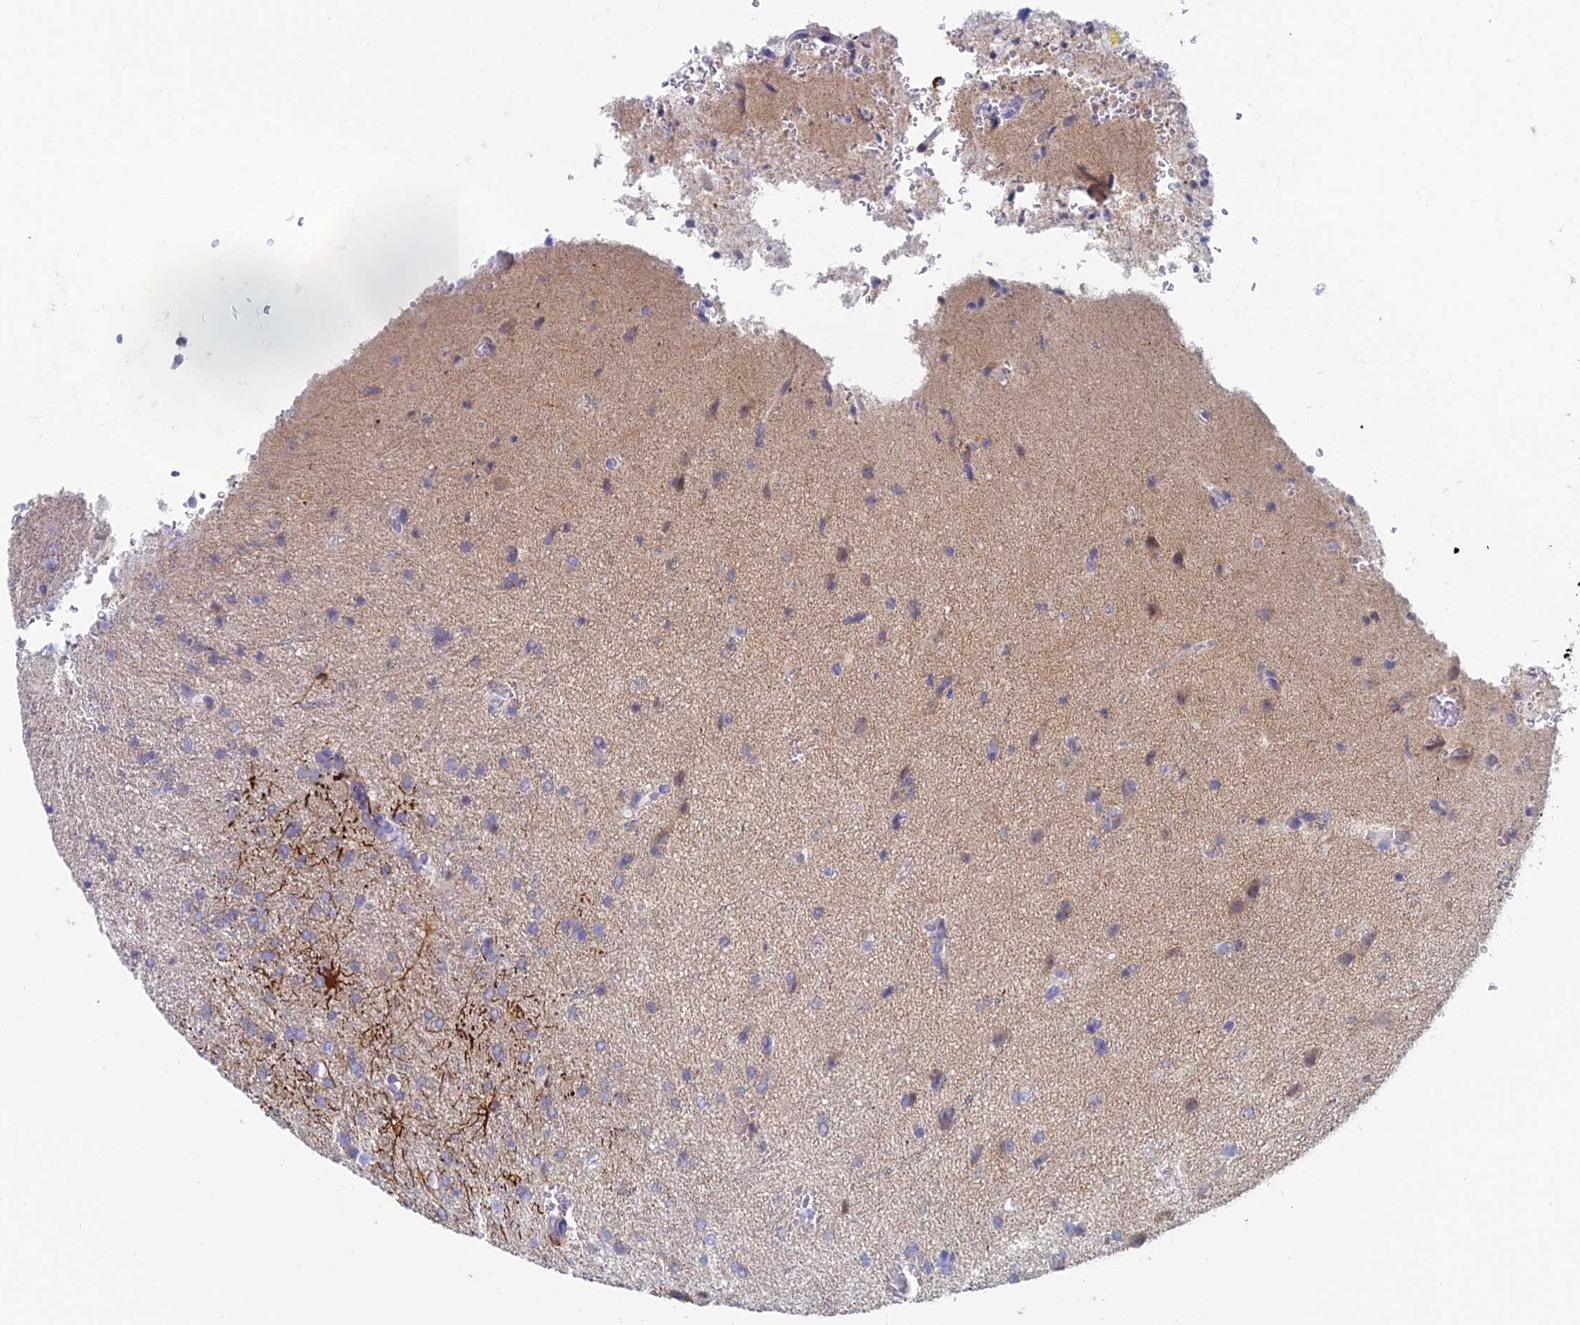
{"staining": {"intensity": "weak", "quantity": "<25%", "location": "cytoplasmic/membranous"}, "tissue": "glioma", "cell_type": "Tumor cells", "image_type": "cancer", "snomed": [{"axis": "morphology", "description": "Glioma, malignant, High grade"}, {"axis": "topography", "description": "Brain"}], "caption": "Immunohistochemical staining of human glioma demonstrates no significant expression in tumor cells. The staining was performed using DAB (3,3'-diaminobenzidine) to visualize the protein expression in brown, while the nuclei were stained in blue with hematoxylin (Magnification: 20x).", "gene": "ACSM1", "patient": {"sex": "female", "age": 74}}